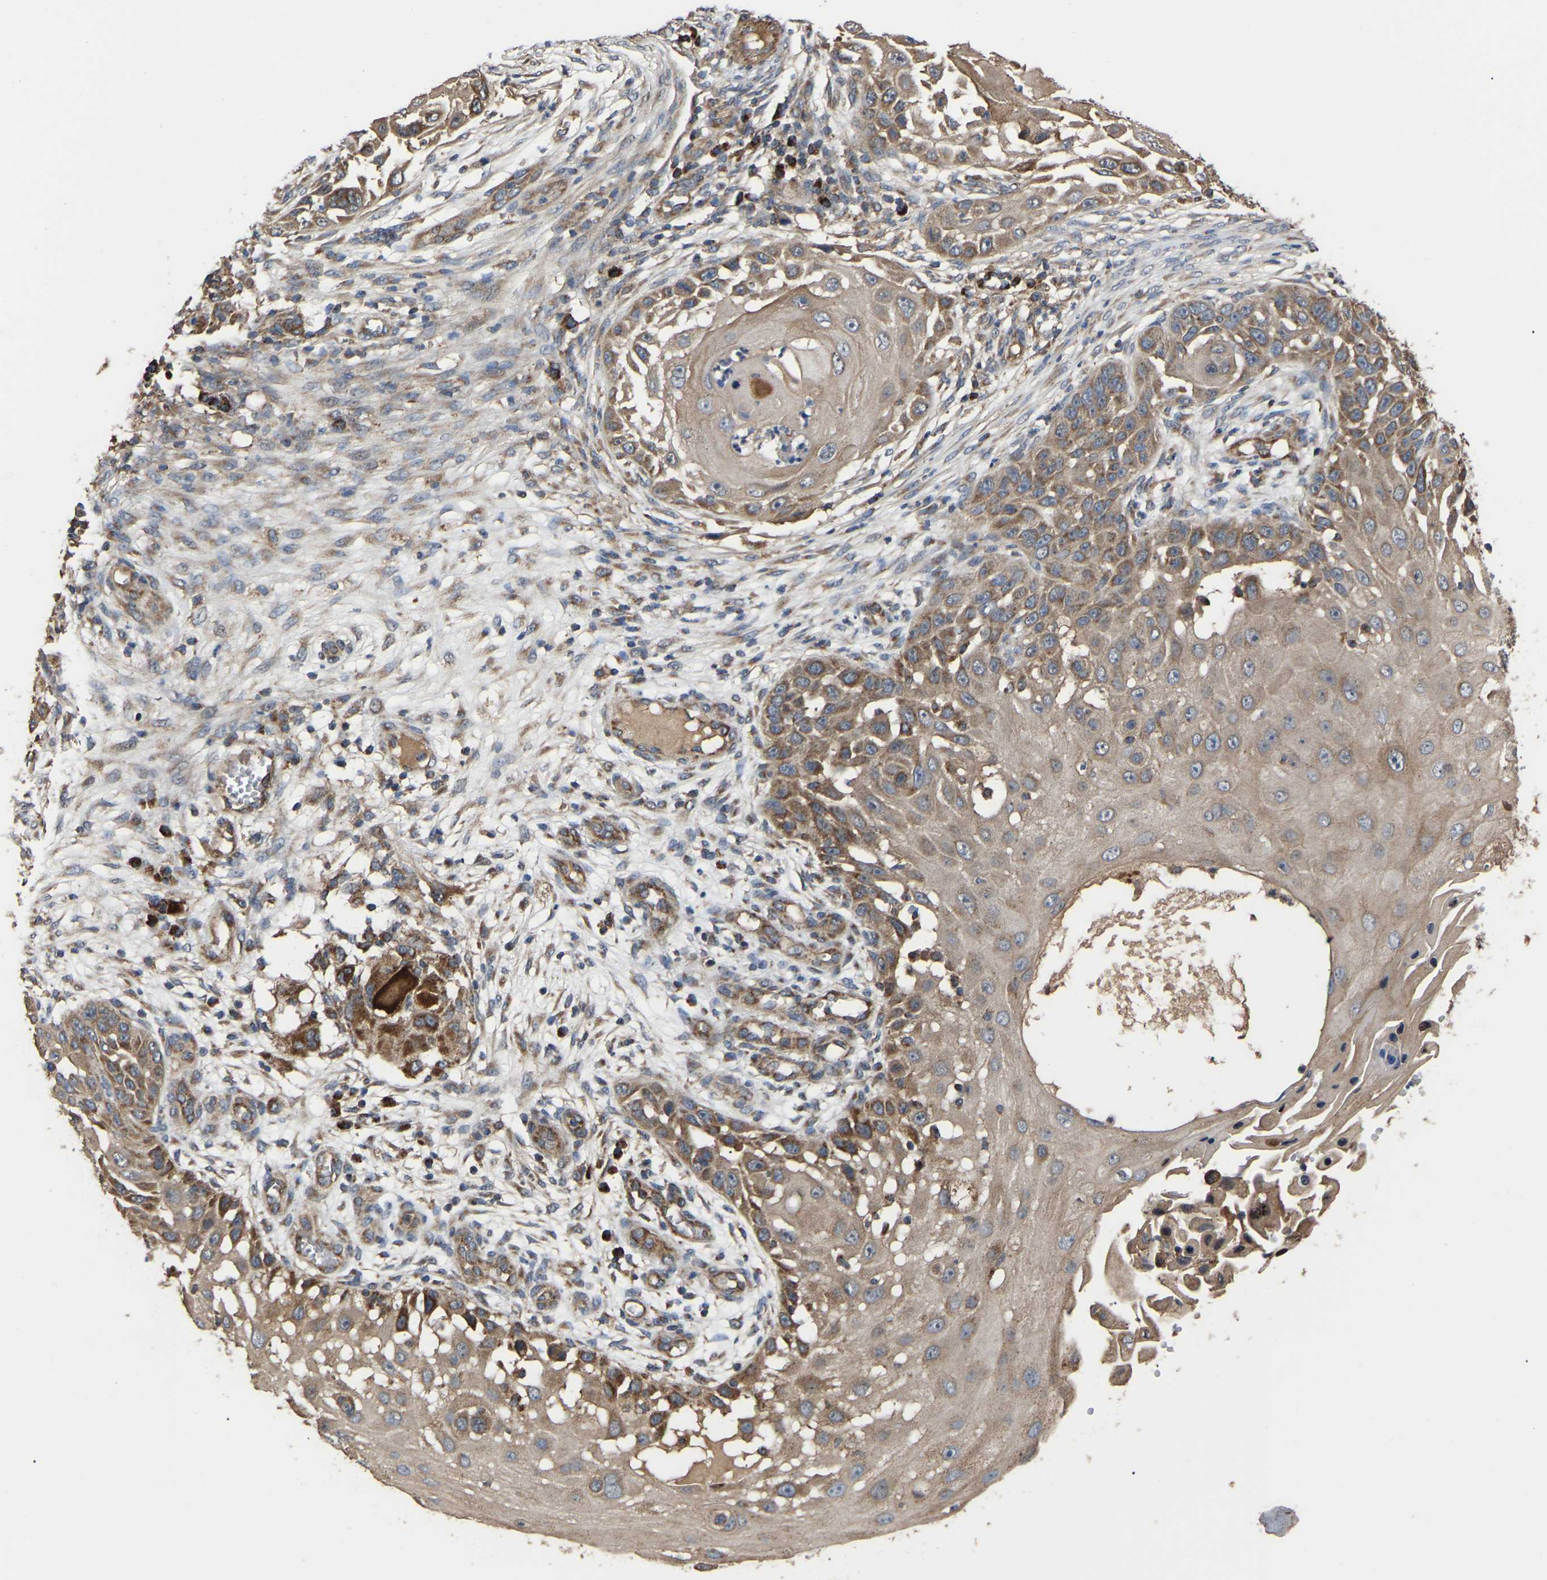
{"staining": {"intensity": "moderate", "quantity": ">75%", "location": "cytoplasmic/membranous"}, "tissue": "skin cancer", "cell_type": "Tumor cells", "image_type": "cancer", "snomed": [{"axis": "morphology", "description": "Squamous cell carcinoma, NOS"}, {"axis": "topography", "description": "Skin"}], "caption": "Immunohistochemistry (DAB) staining of human squamous cell carcinoma (skin) displays moderate cytoplasmic/membranous protein staining in approximately >75% of tumor cells.", "gene": "GCC1", "patient": {"sex": "female", "age": 44}}